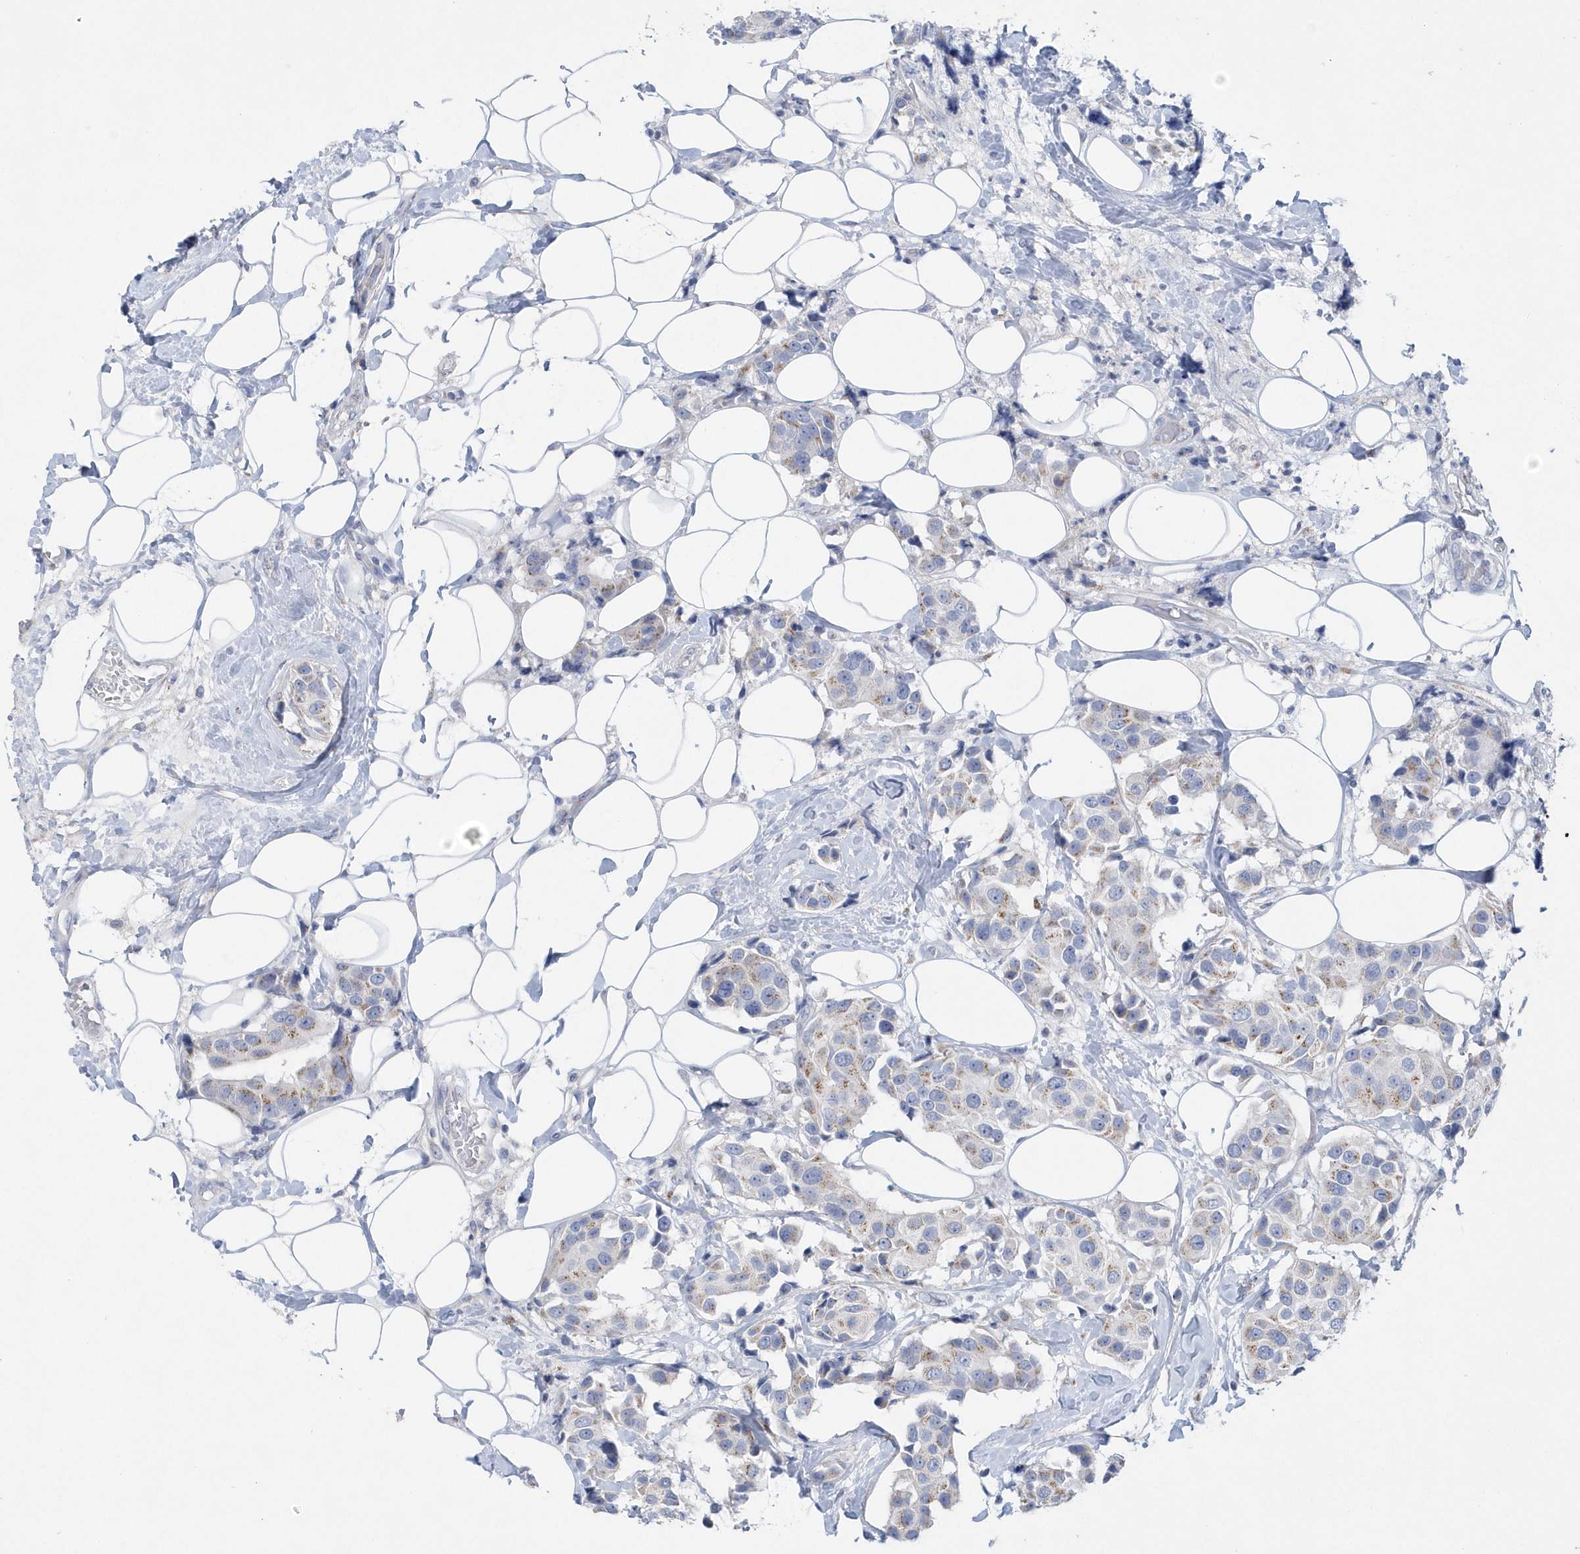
{"staining": {"intensity": "moderate", "quantity": "<25%", "location": "cytoplasmic/membranous"}, "tissue": "breast cancer", "cell_type": "Tumor cells", "image_type": "cancer", "snomed": [{"axis": "morphology", "description": "Normal tissue, NOS"}, {"axis": "morphology", "description": "Duct carcinoma"}, {"axis": "topography", "description": "Breast"}], "caption": "An immunohistochemistry (IHC) photomicrograph of tumor tissue is shown. Protein staining in brown shows moderate cytoplasmic/membranous positivity in invasive ductal carcinoma (breast) within tumor cells.", "gene": "SPATA18", "patient": {"sex": "female", "age": 39}}